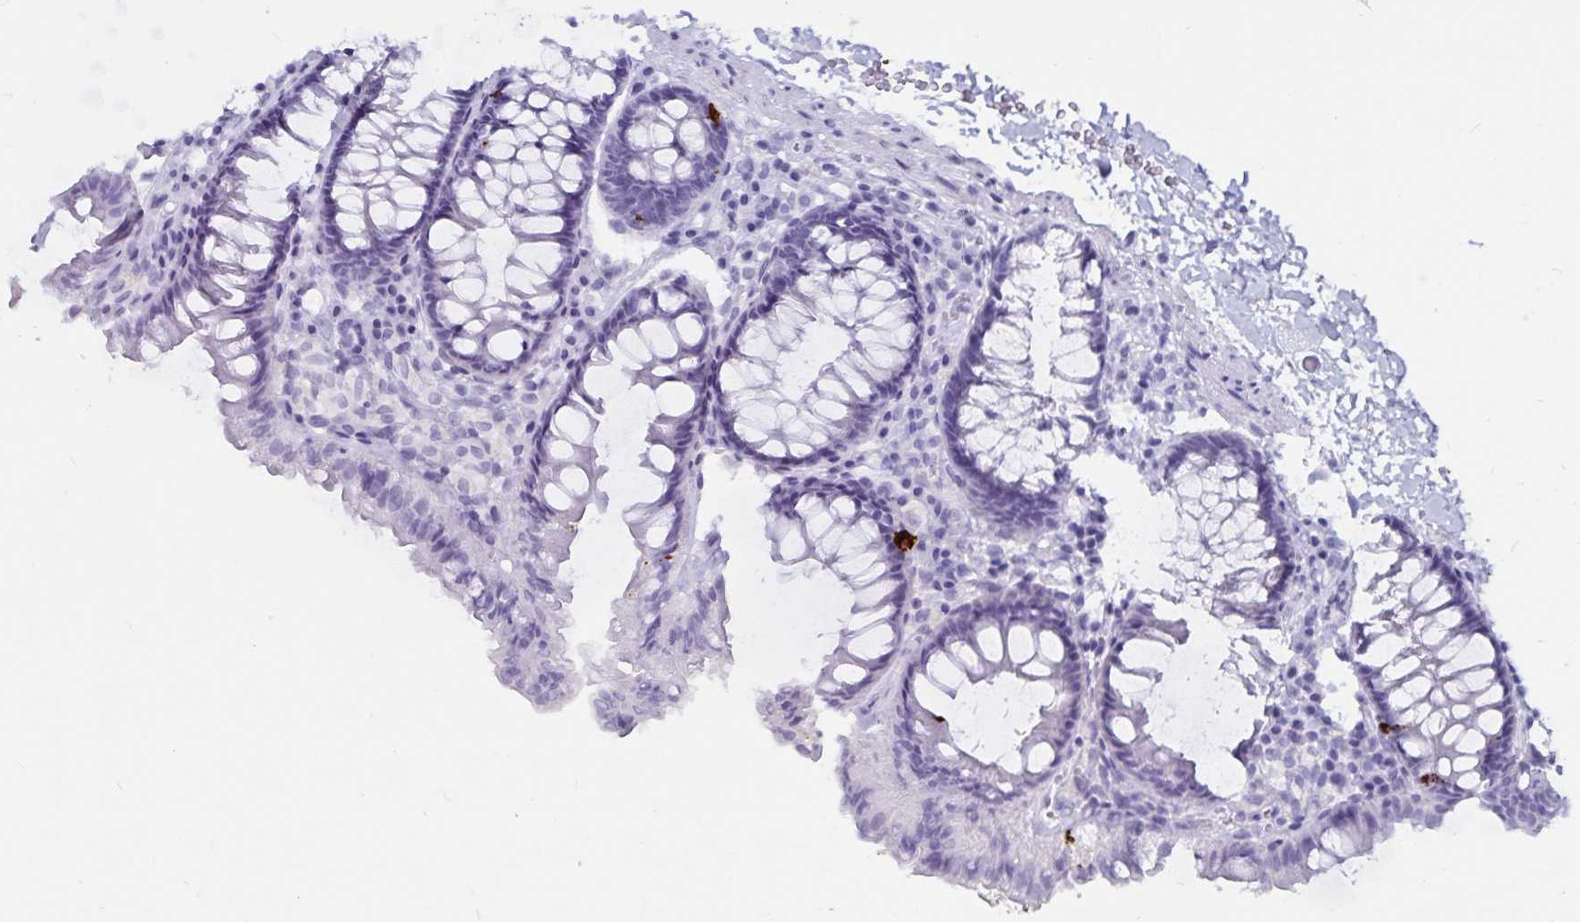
{"staining": {"intensity": "moderate", "quantity": "<25%", "location": "cytoplasmic/membranous"}, "tissue": "colon", "cell_type": "Glandular cells", "image_type": "normal", "snomed": [{"axis": "morphology", "description": "Normal tissue, NOS"}, {"axis": "topography", "description": "Colon"}, {"axis": "topography", "description": "Peripheral nerve tissue"}], "caption": "High-power microscopy captured an IHC image of normal colon, revealing moderate cytoplasmic/membranous expression in about <25% of glandular cells. The staining was performed using DAB, with brown indicating positive protein expression. Nuclei are stained blue with hematoxylin.", "gene": "GPR137", "patient": {"sex": "male", "age": 84}}